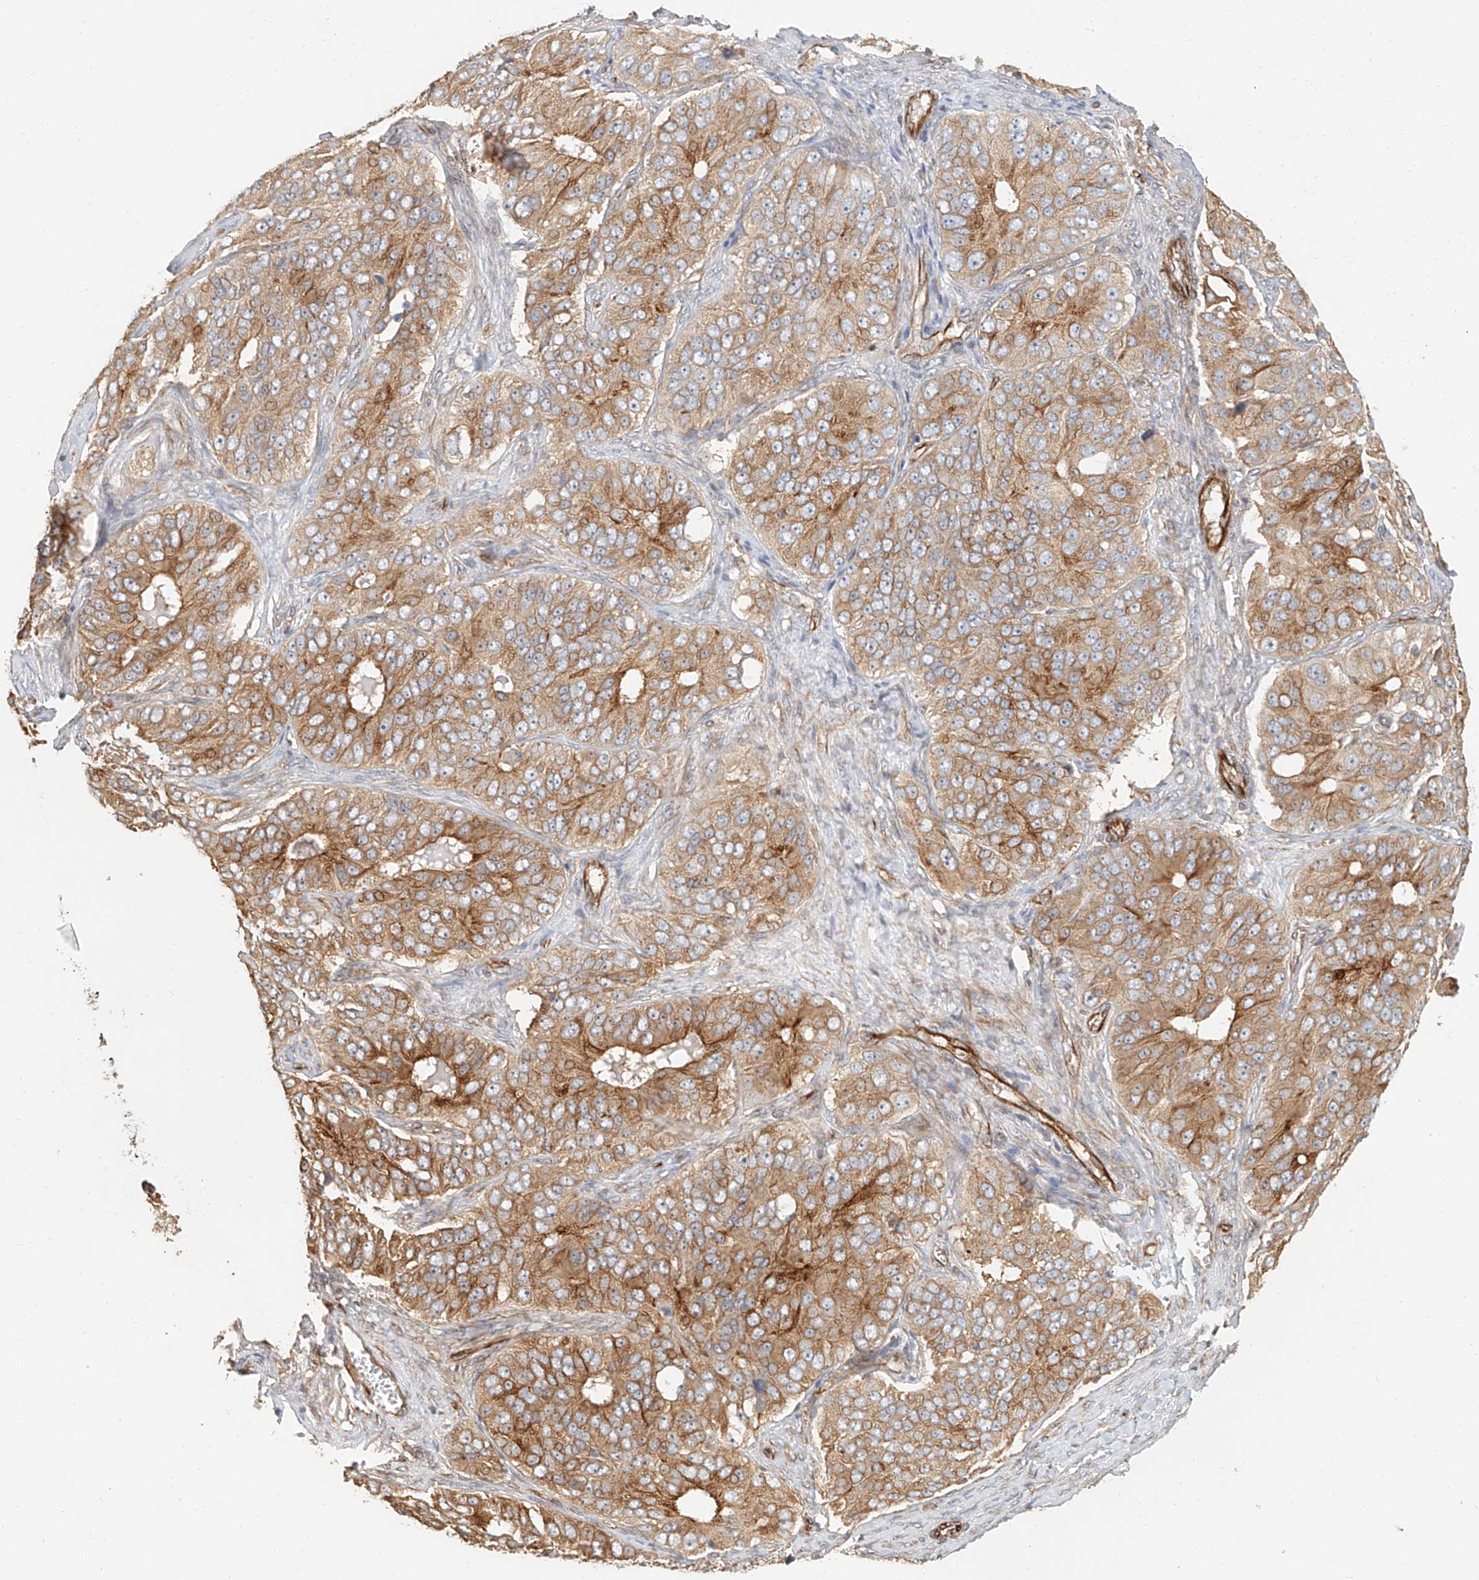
{"staining": {"intensity": "moderate", "quantity": ">75%", "location": "cytoplasmic/membranous"}, "tissue": "ovarian cancer", "cell_type": "Tumor cells", "image_type": "cancer", "snomed": [{"axis": "morphology", "description": "Carcinoma, endometroid"}, {"axis": "topography", "description": "Ovary"}], "caption": "Immunohistochemistry (IHC) staining of ovarian endometroid carcinoma, which shows medium levels of moderate cytoplasmic/membranous expression in approximately >75% of tumor cells indicating moderate cytoplasmic/membranous protein expression. The staining was performed using DAB (brown) for protein detection and nuclei were counterstained in hematoxylin (blue).", "gene": "NAP1L1", "patient": {"sex": "female", "age": 51}}